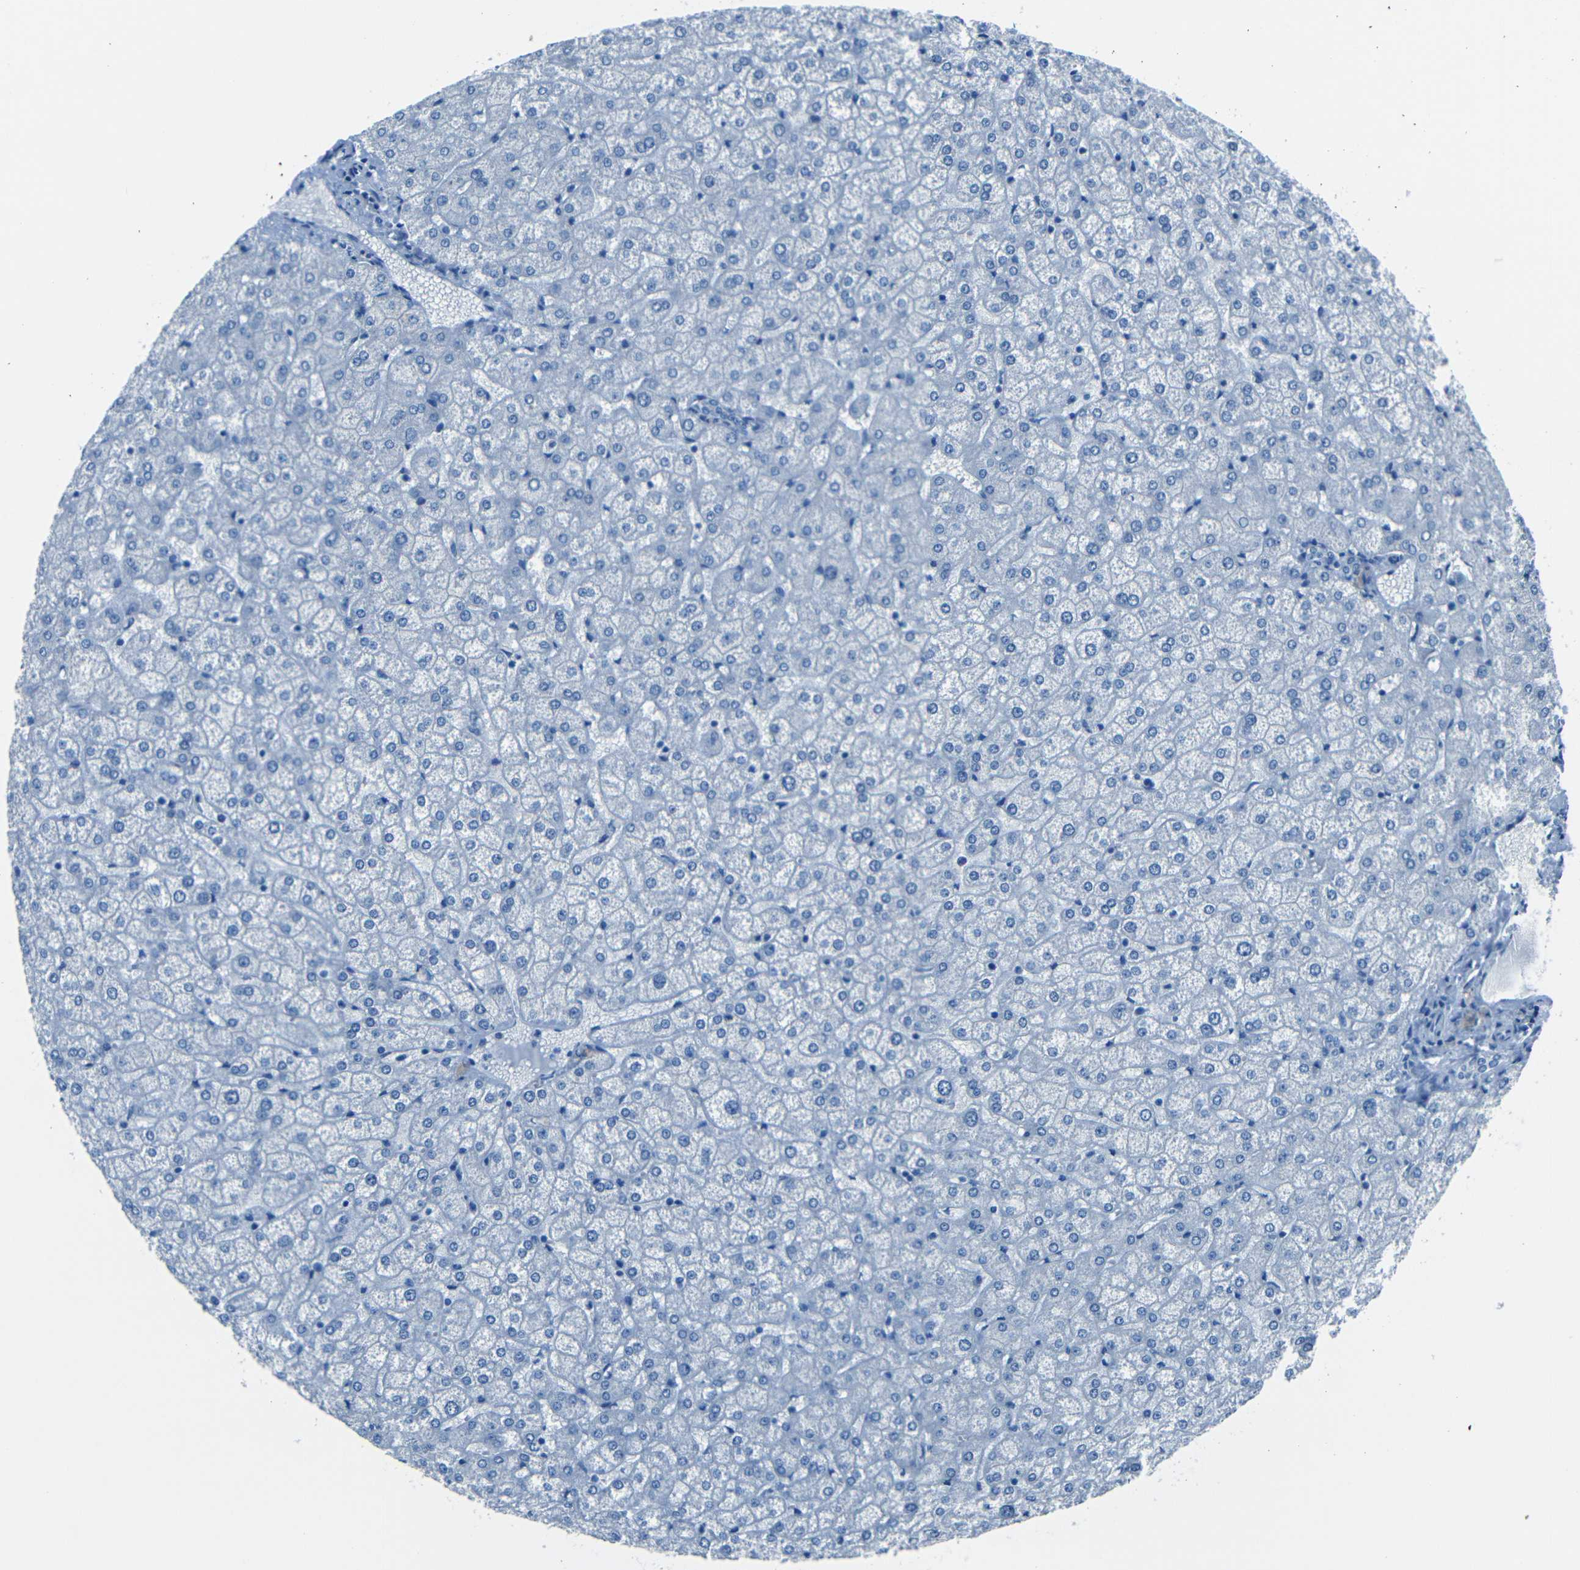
{"staining": {"intensity": "negative", "quantity": "none", "location": "none"}, "tissue": "liver", "cell_type": "Cholangiocytes", "image_type": "normal", "snomed": [{"axis": "morphology", "description": "Normal tissue, NOS"}, {"axis": "topography", "description": "Liver"}], "caption": "Protein analysis of normal liver shows no significant expression in cholangiocytes. Nuclei are stained in blue.", "gene": "FBN2", "patient": {"sex": "female", "age": 32}}